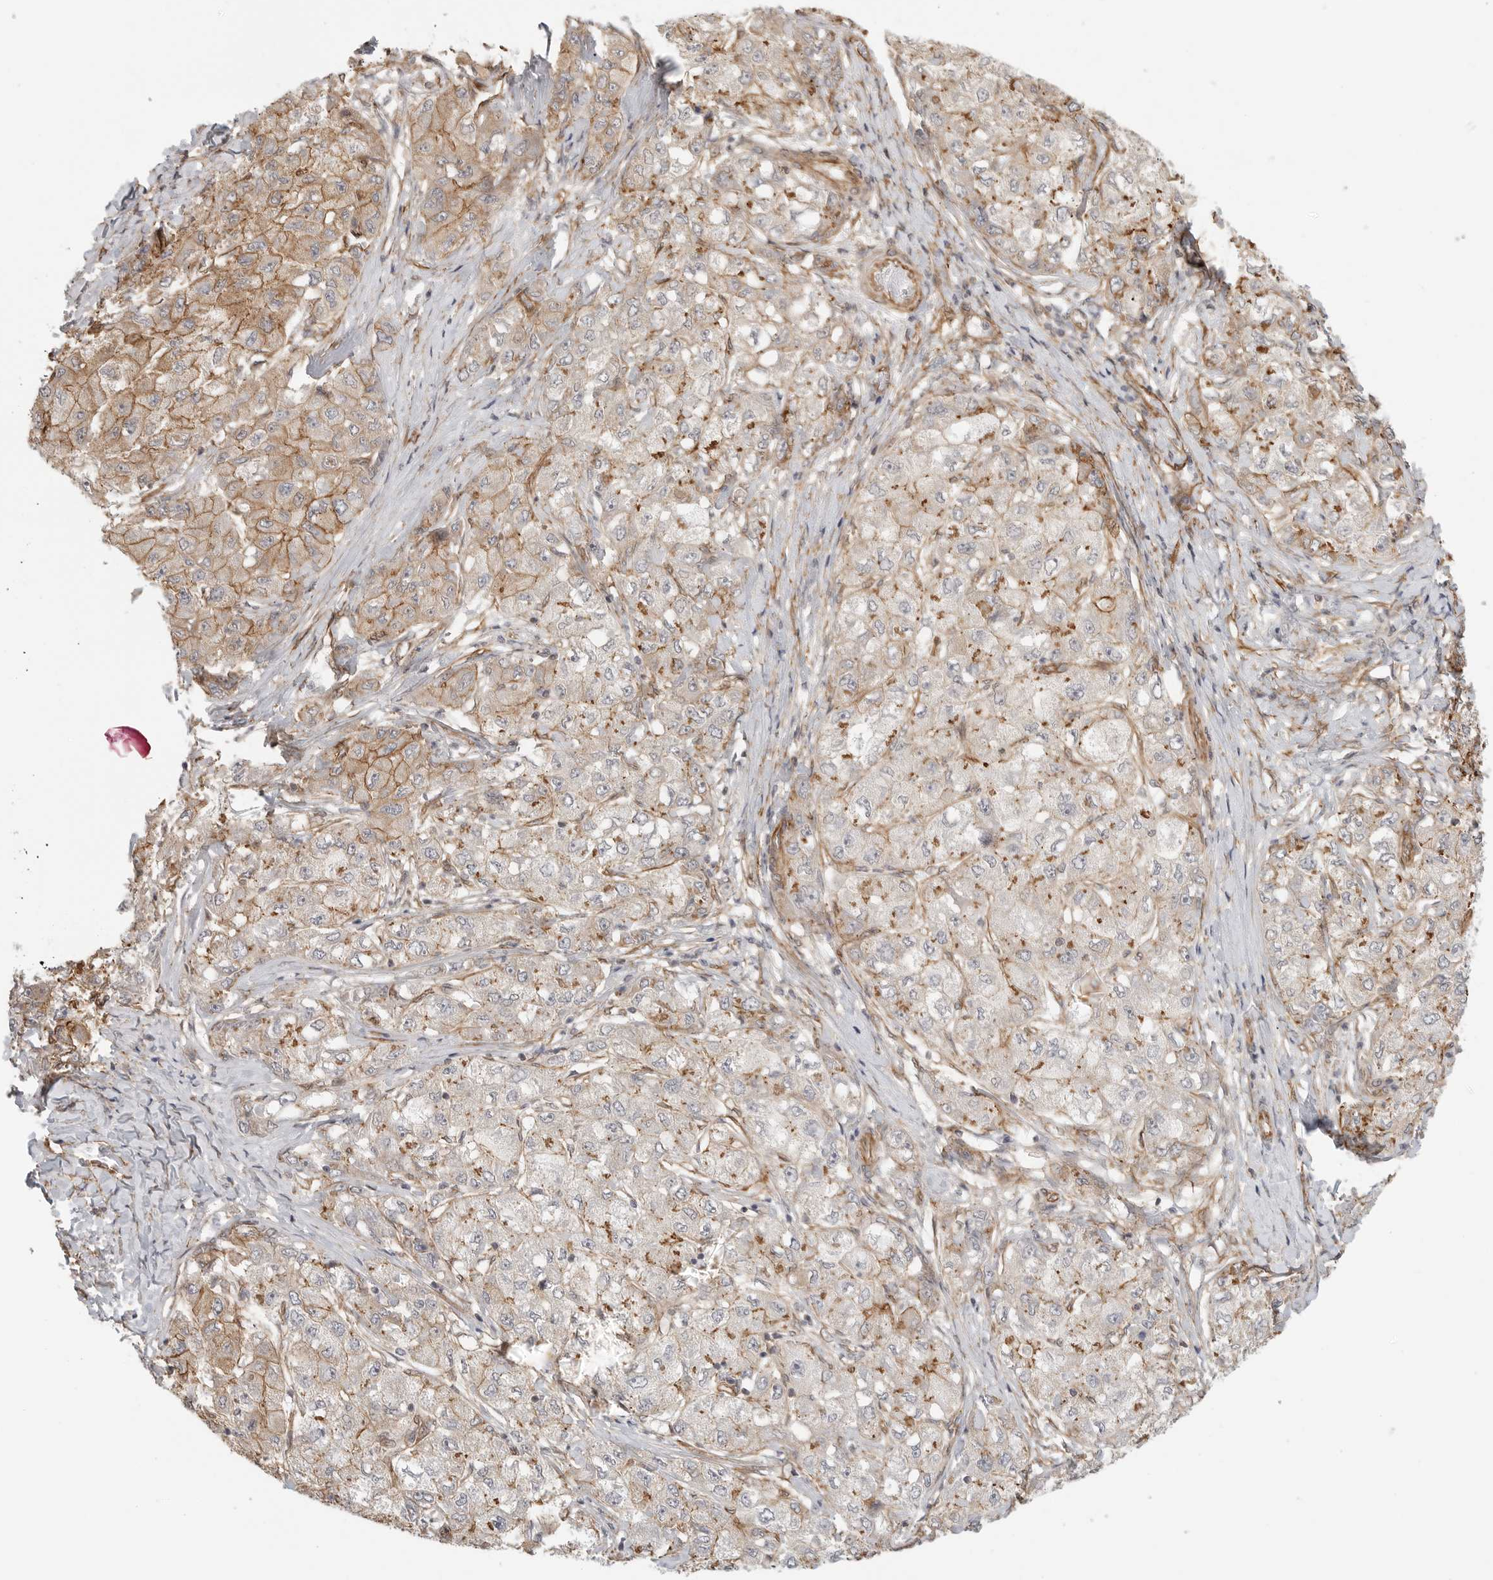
{"staining": {"intensity": "moderate", "quantity": "25%-75%", "location": "cytoplasmic/membranous"}, "tissue": "liver cancer", "cell_type": "Tumor cells", "image_type": "cancer", "snomed": [{"axis": "morphology", "description": "Carcinoma, Hepatocellular, NOS"}, {"axis": "topography", "description": "Liver"}], "caption": "Brown immunohistochemical staining in liver cancer (hepatocellular carcinoma) shows moderate cytoplasmic/membranous positivity in approximately 25%-75% of tumor cells.", "gene": "ATOH7", "patient": {"sex": "male", "age": 80}}